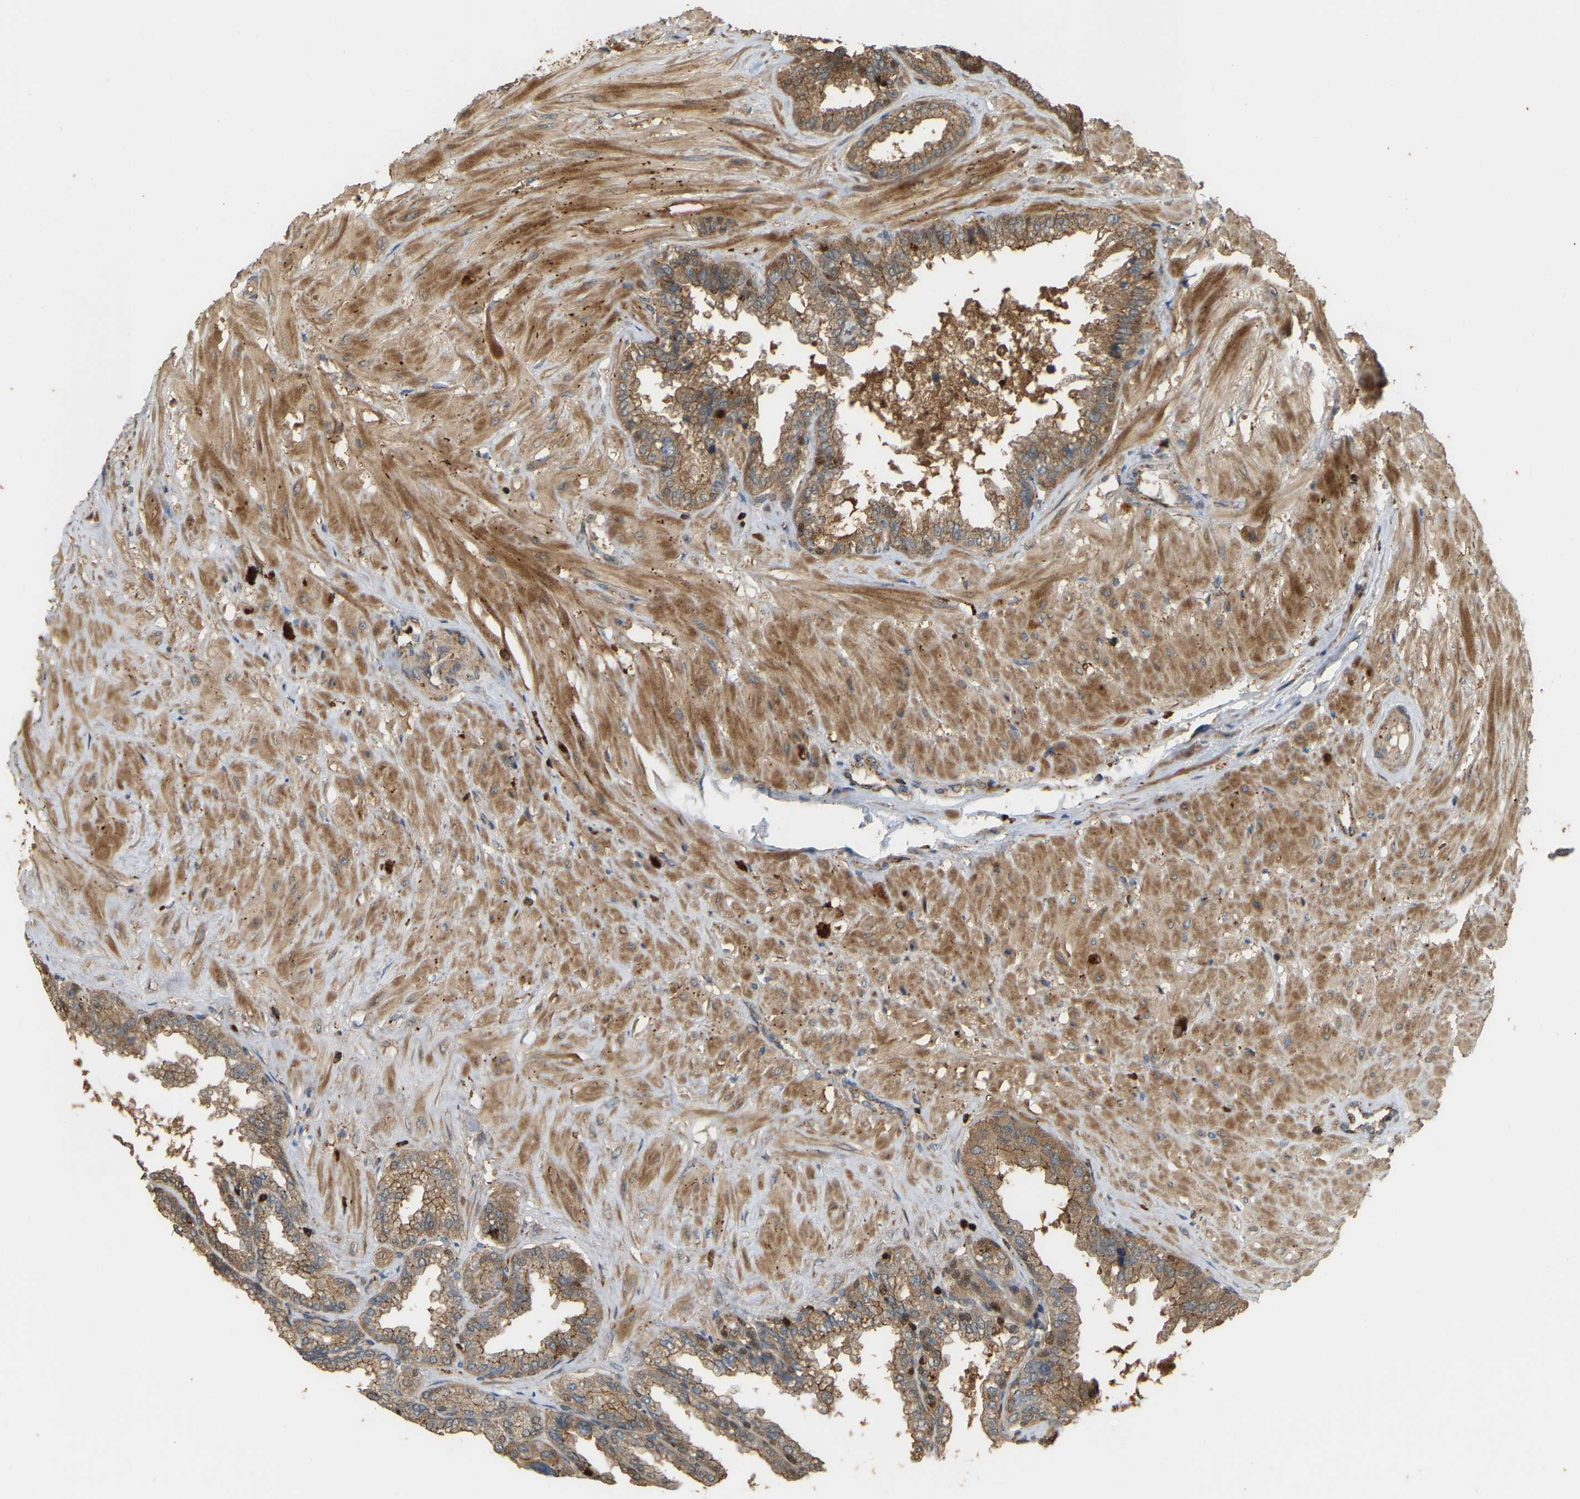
{"staining": {"intensity": "moderate", "quantity": ">75%", "location": "cytoplasmic/membranous"}, "tissue": "seminal vesicle", "cell_type": "Glandular cells", "image_type": "normal", "snomed": [{"axis": "morphology", "description": "Normal tissue, NOS"}, {"axis": "topography", "description": "Seminal veicle"}], "caption": "IHC of normal seminal vesicle reveals medium levels of moderate cytoplasmic/membranous staining in about >75% of glandular cells. The protein is stained brown, and the nuclei are stained in blue (DAB IHC with brightfield microscopy, high magnification).", "gene": "ENSG00000282218", "patient": {"sex": "male", "age": 46}}